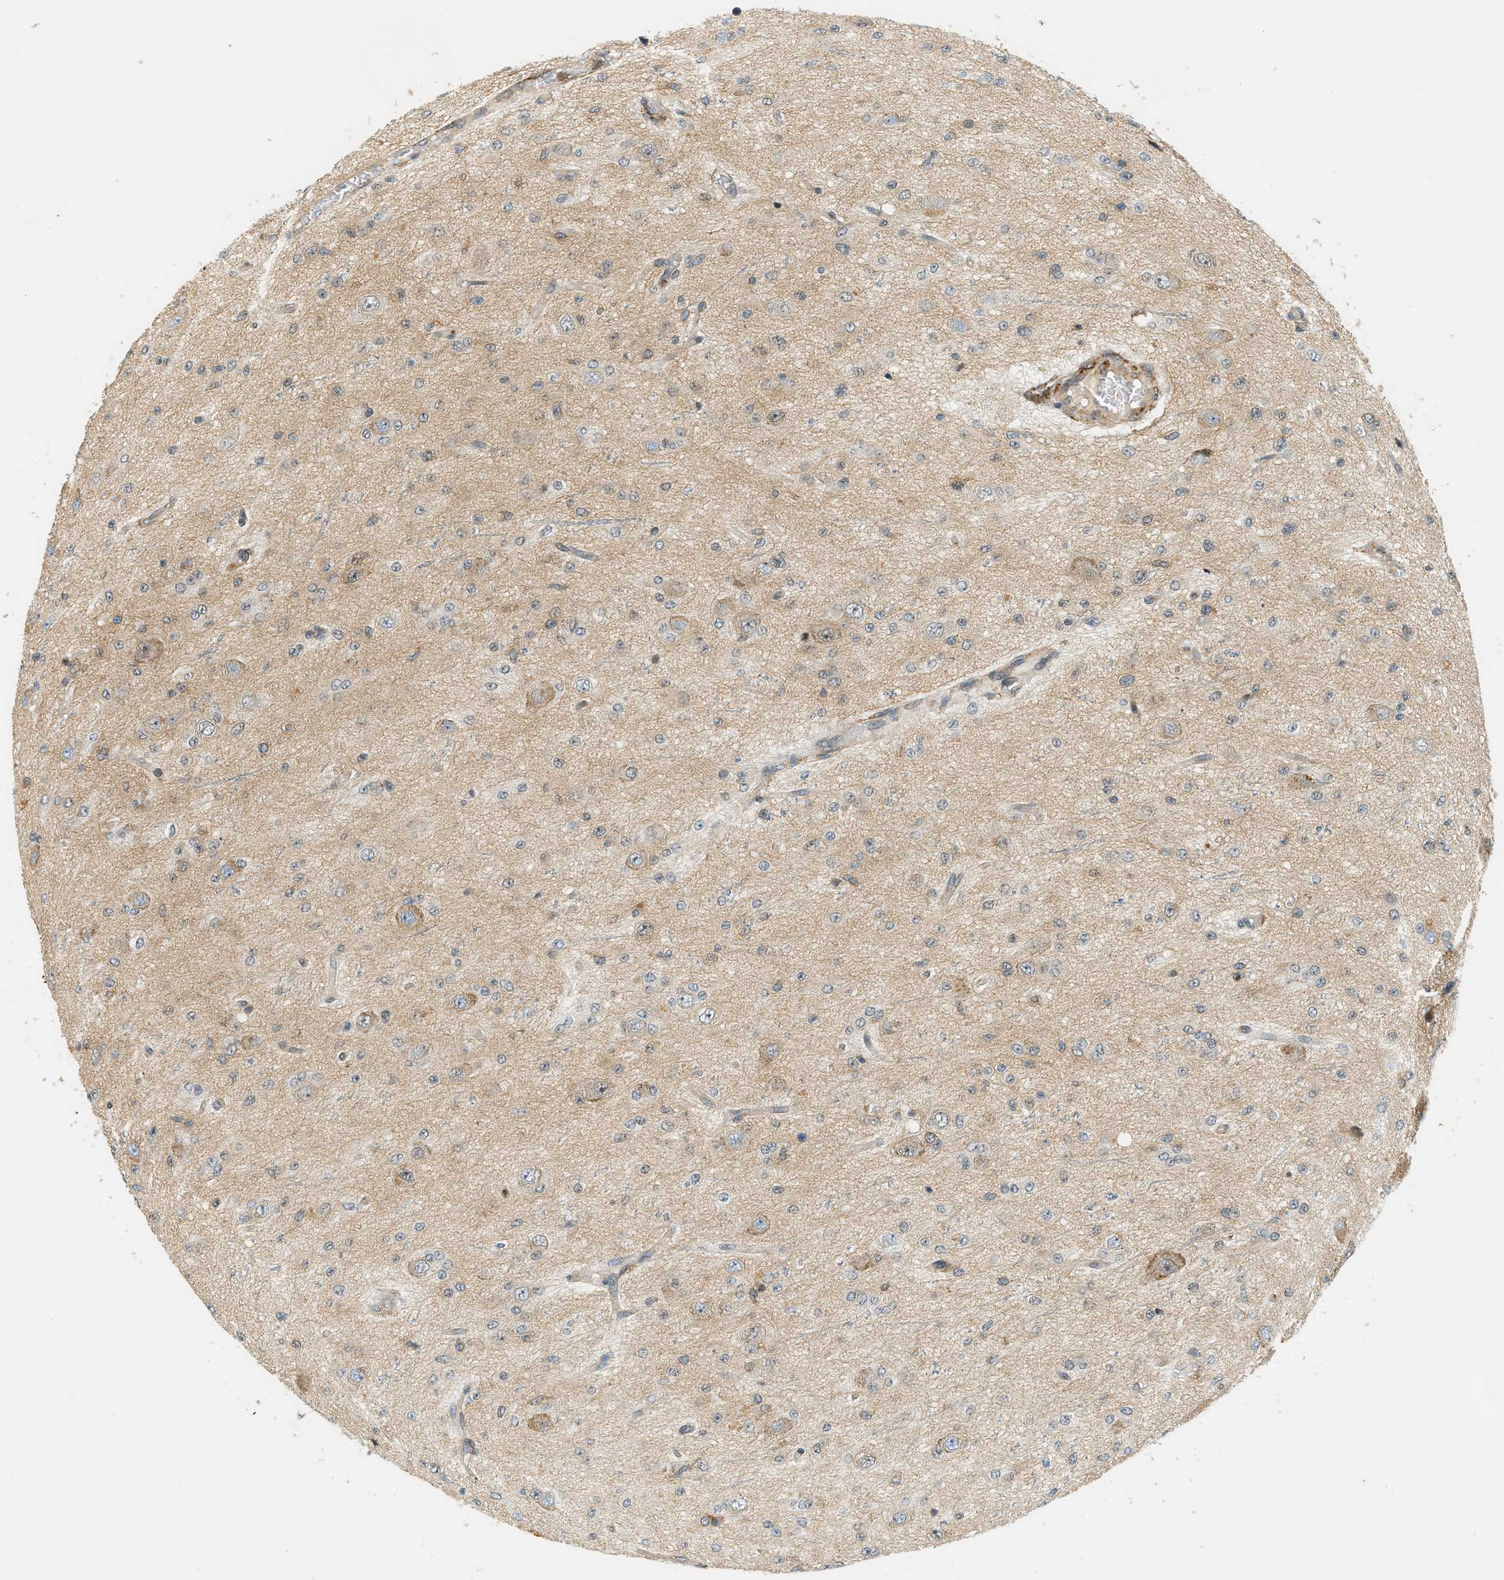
{"staining": {"intensity": "moderate", "quantity": "<25%", "location": "cytoplasmic/membranous"}, "tissue": "glioma", "cell_type": "Tumor cells", "image_type": "cancer", "snomed": [{"axis": "morphology", "description": "Glioma, malignant, High grade"}, {"axis": "topography", "description": "pancreas cauda"}], "caption": "Immunohistochemical staining of human glioma displays low levels of moderate cytoplasmic/membranous expression in approximately <25% of tumor cells. (IHC, brightfield microscopy, high magnification).", "gene": "SEMA4D", "patient": {"sex": "male", "age": 60}}